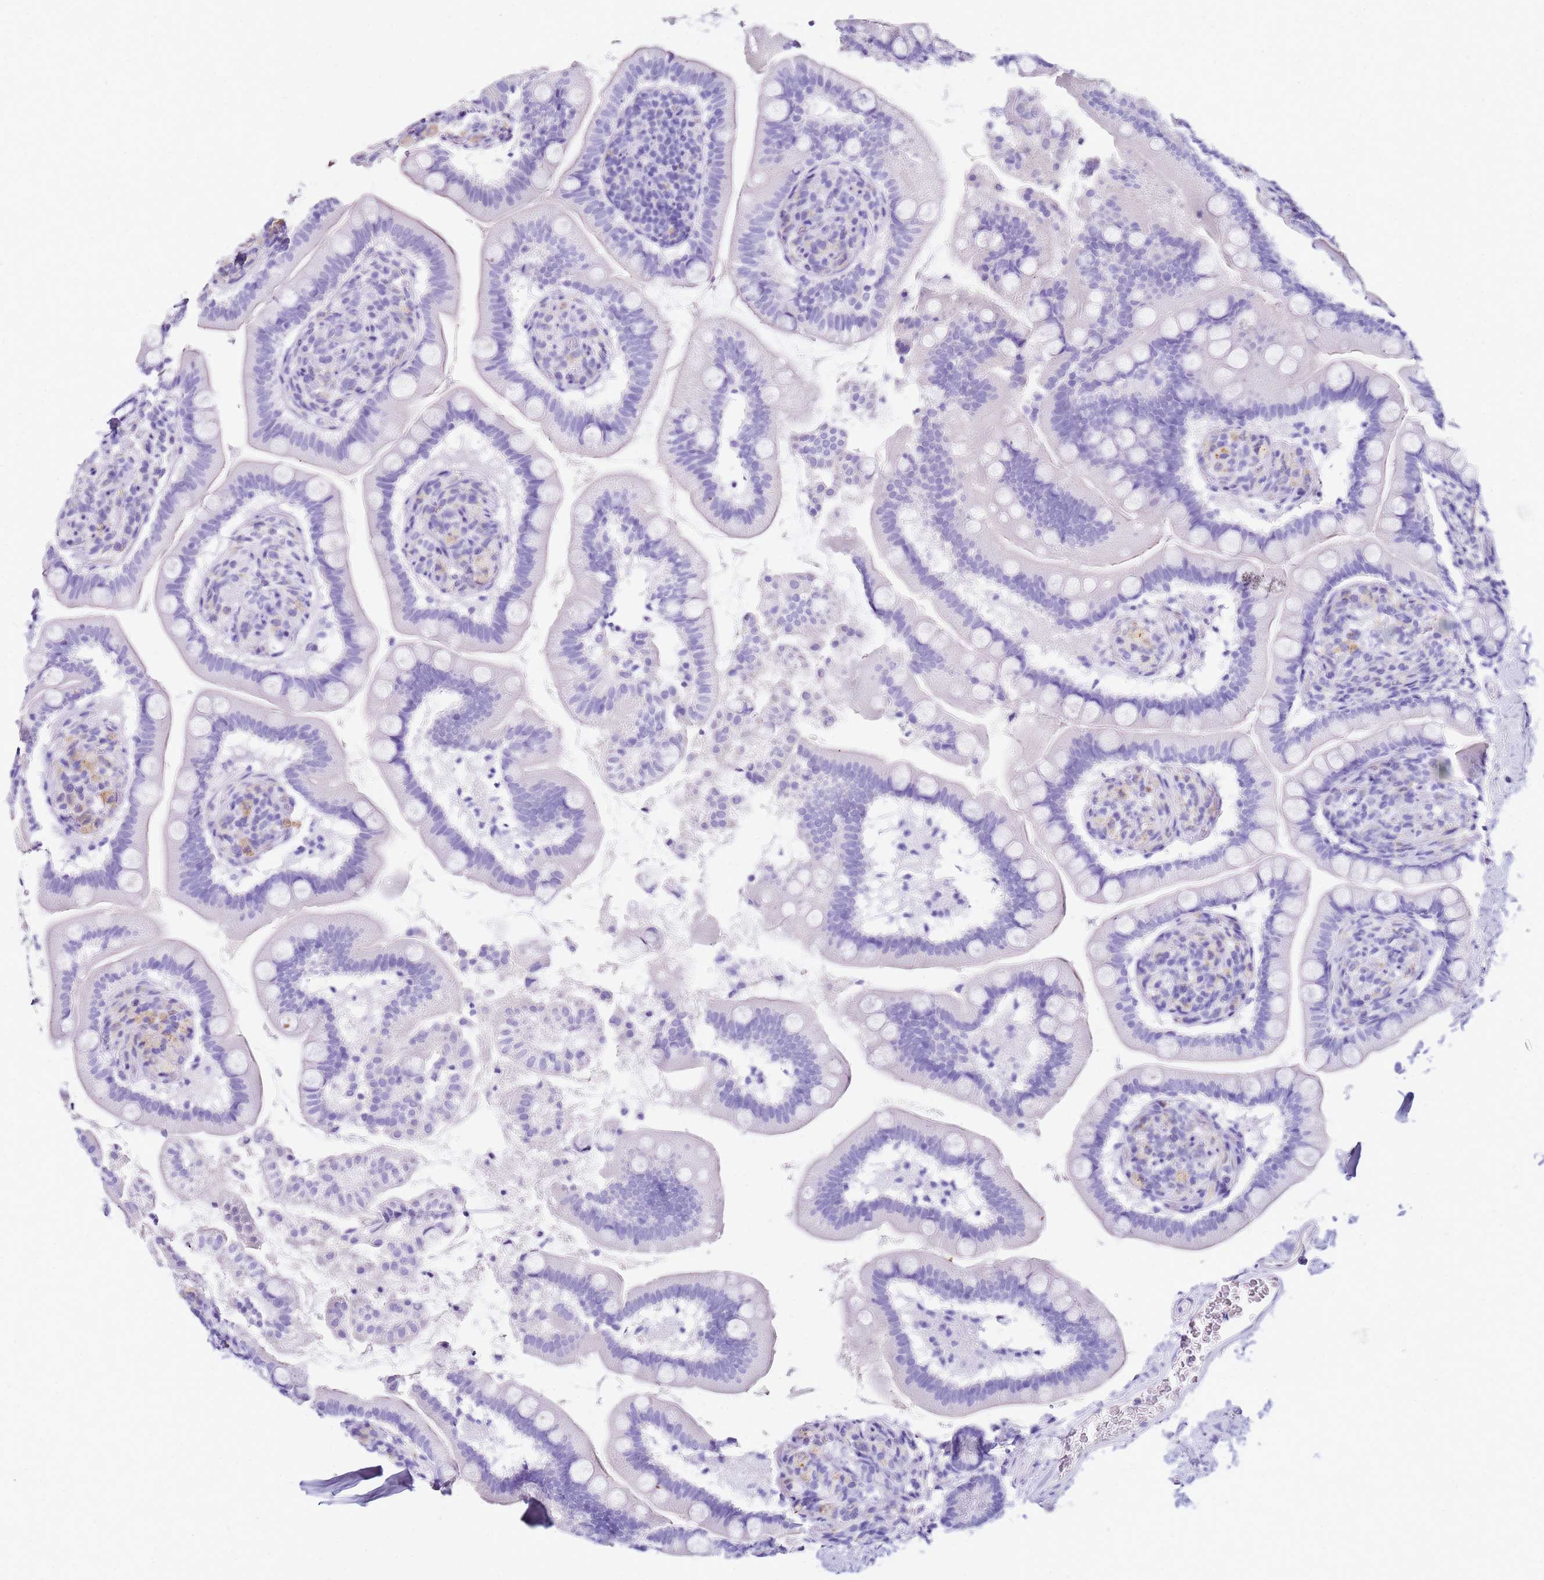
{"staining": {"intensity": "negative", "quantity": "none", "location": "none"}, "tissue": "small intestine", "cell_type": "Glandular cells", "image_type": "normal", "snomed": [{"axis": "morphology", "description": "Normal tissue, NOS"}, {"axis": "topography", "description": "Small intestine"}], "caption": "An image of small intestine stained for a protein shows no brown staining in glandular cells. (Brightfield microscopy of DAB (3,3'-diaminobenzidine) immunohistochemistry at high magnification).", "gene": "PTBP2", "patient": {"sex": "female", "age": 64}}